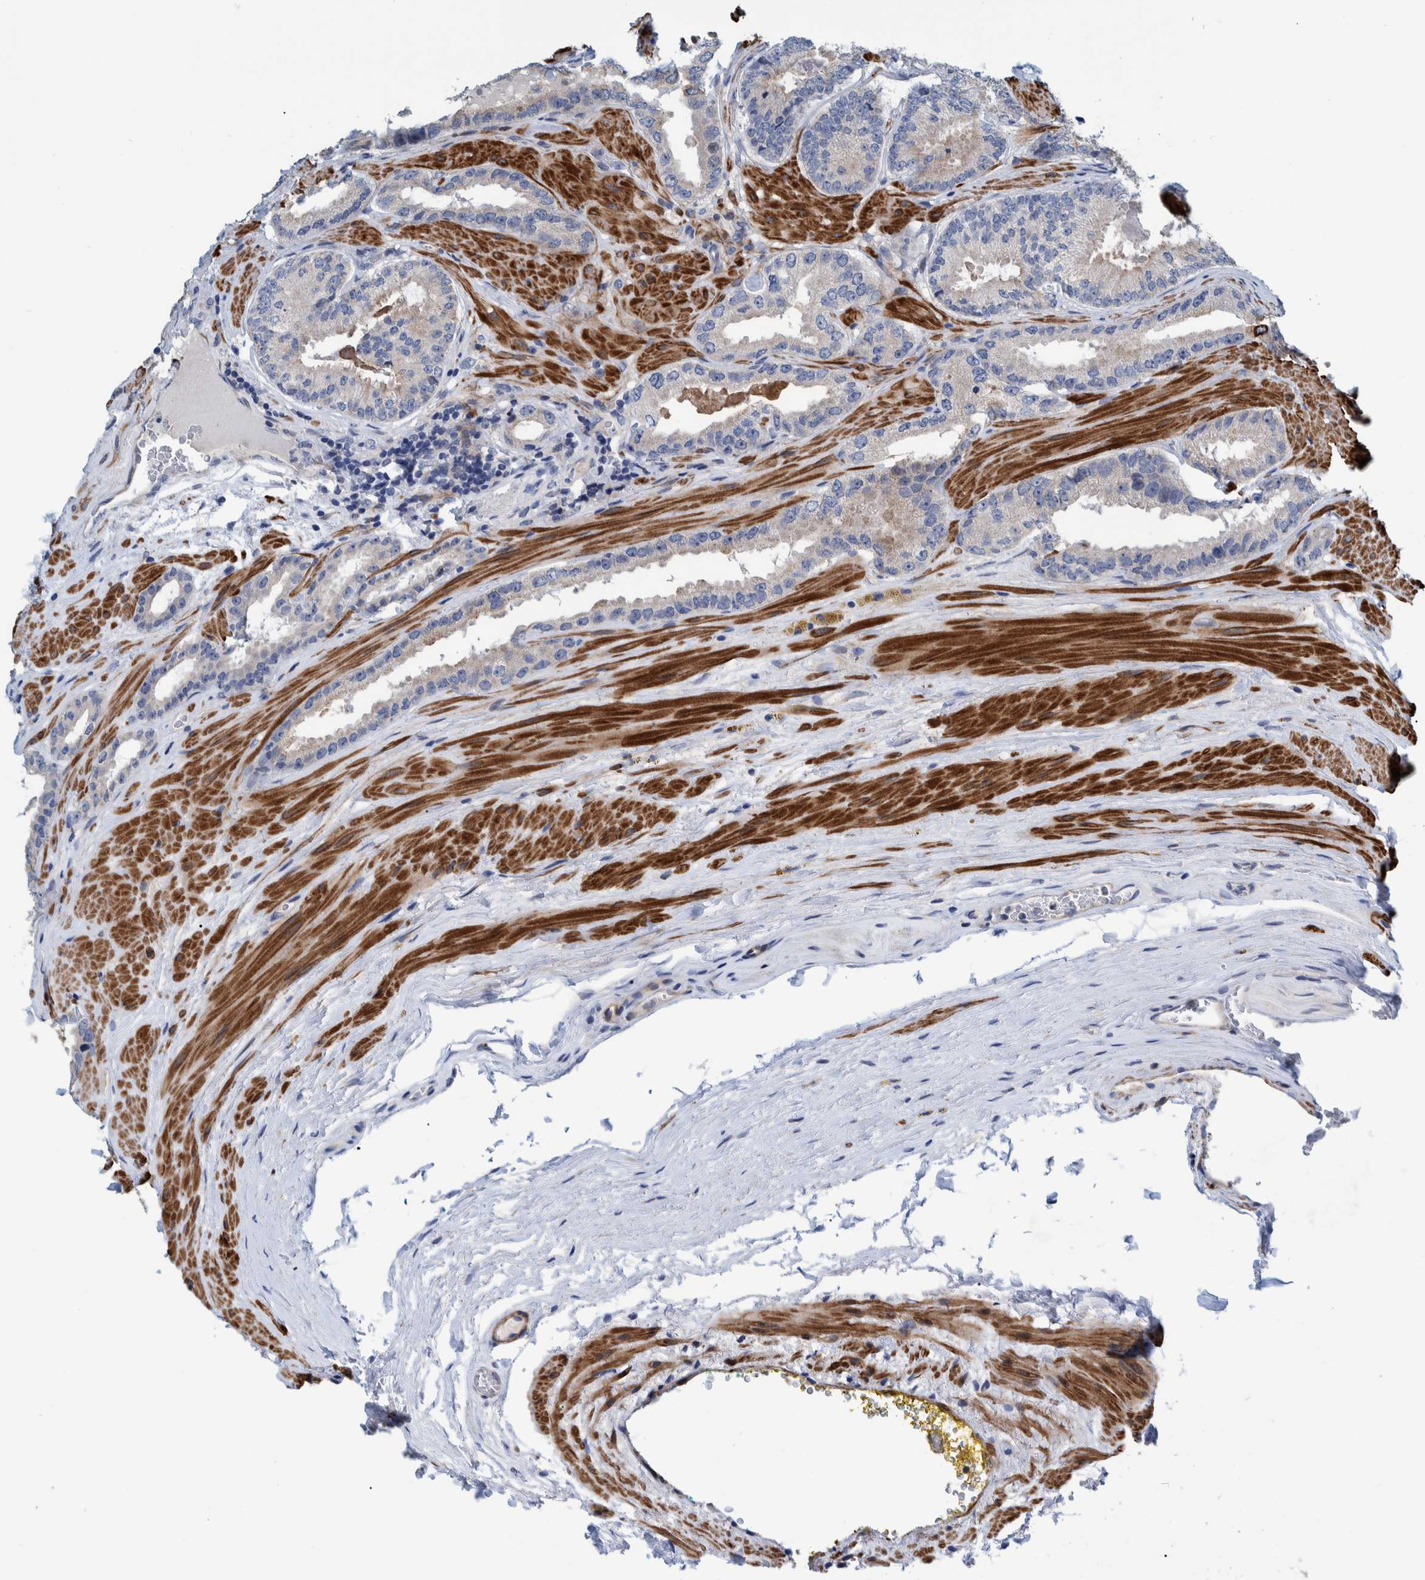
{"staining": {"intensity": "negative", "quantity": "none", "location": "none"}, "tissue": "prostate cancer", "cell_type": "Tumor cells", "image_type": "cancer", "snomed": [{"axis": "morphology", "description": "Adenocarcinoma, Low grade"}, {"axis": "topography", "description": "Prostate"}], "caption": "Tumor cells are negative for protein expression in human adenocarcinoma (low-grade) (prostate).", "gene": "MKS1", "patient": {"sex": "male", "age": 51}}